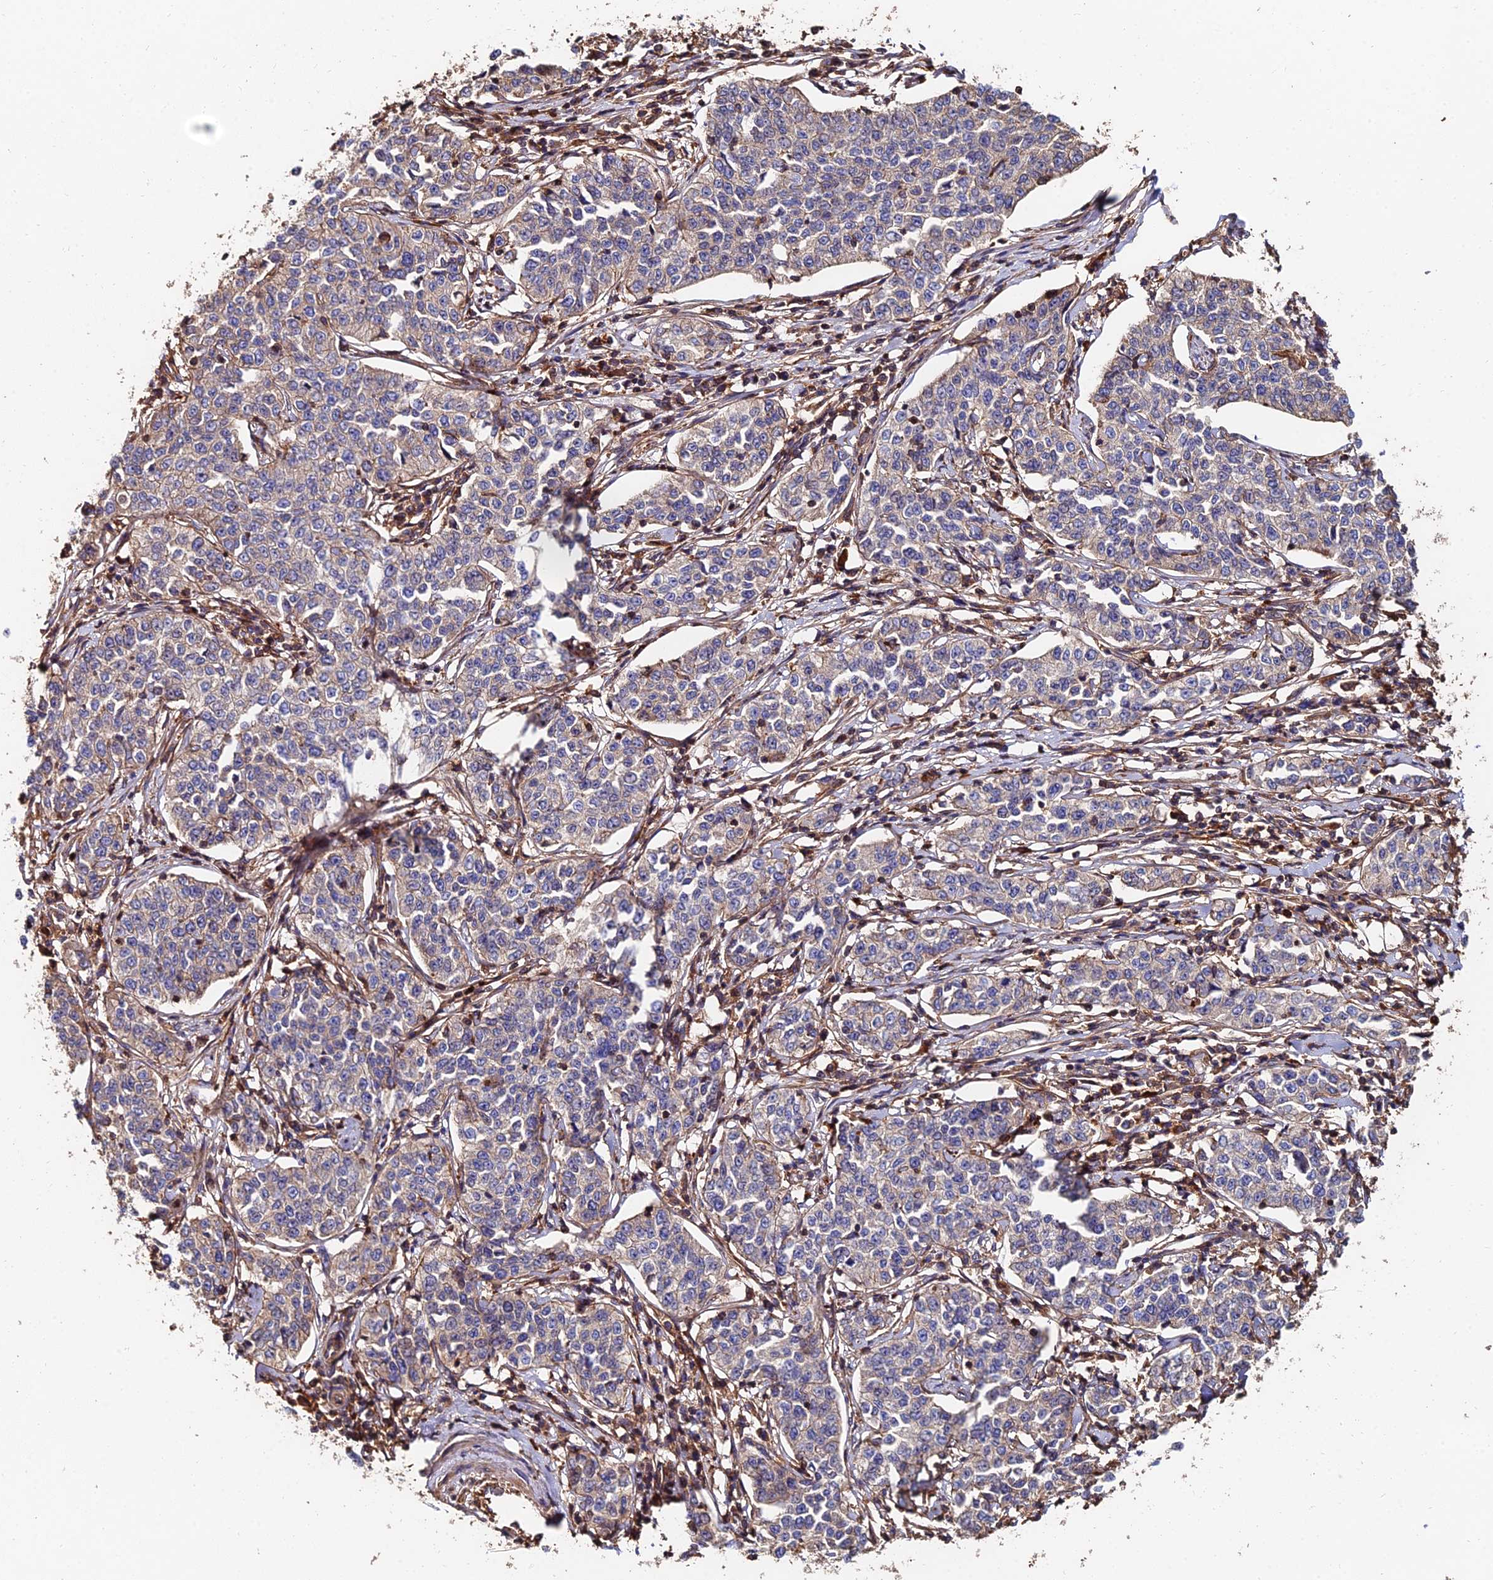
{"staining": {"intensity": "weak", "quantity": "<25%", "location": "cytoplasmic/membranous"}, "tissue": "cervical cancer", "cell_type": "Tumor cells", "image_type": "cancer", "snomed": [{"axis": "morphology", "description": "Squamous cell carcinoma, NOS"}, {"axis": "topography", "description": "Cervix"}], "caption": "This is an IHC histopathology image of human squamous cell carcinoma (cervical). There is no staining in tumor cells.", "gene": "EXT1", "patient": {"sex": "female", "age": 35}}